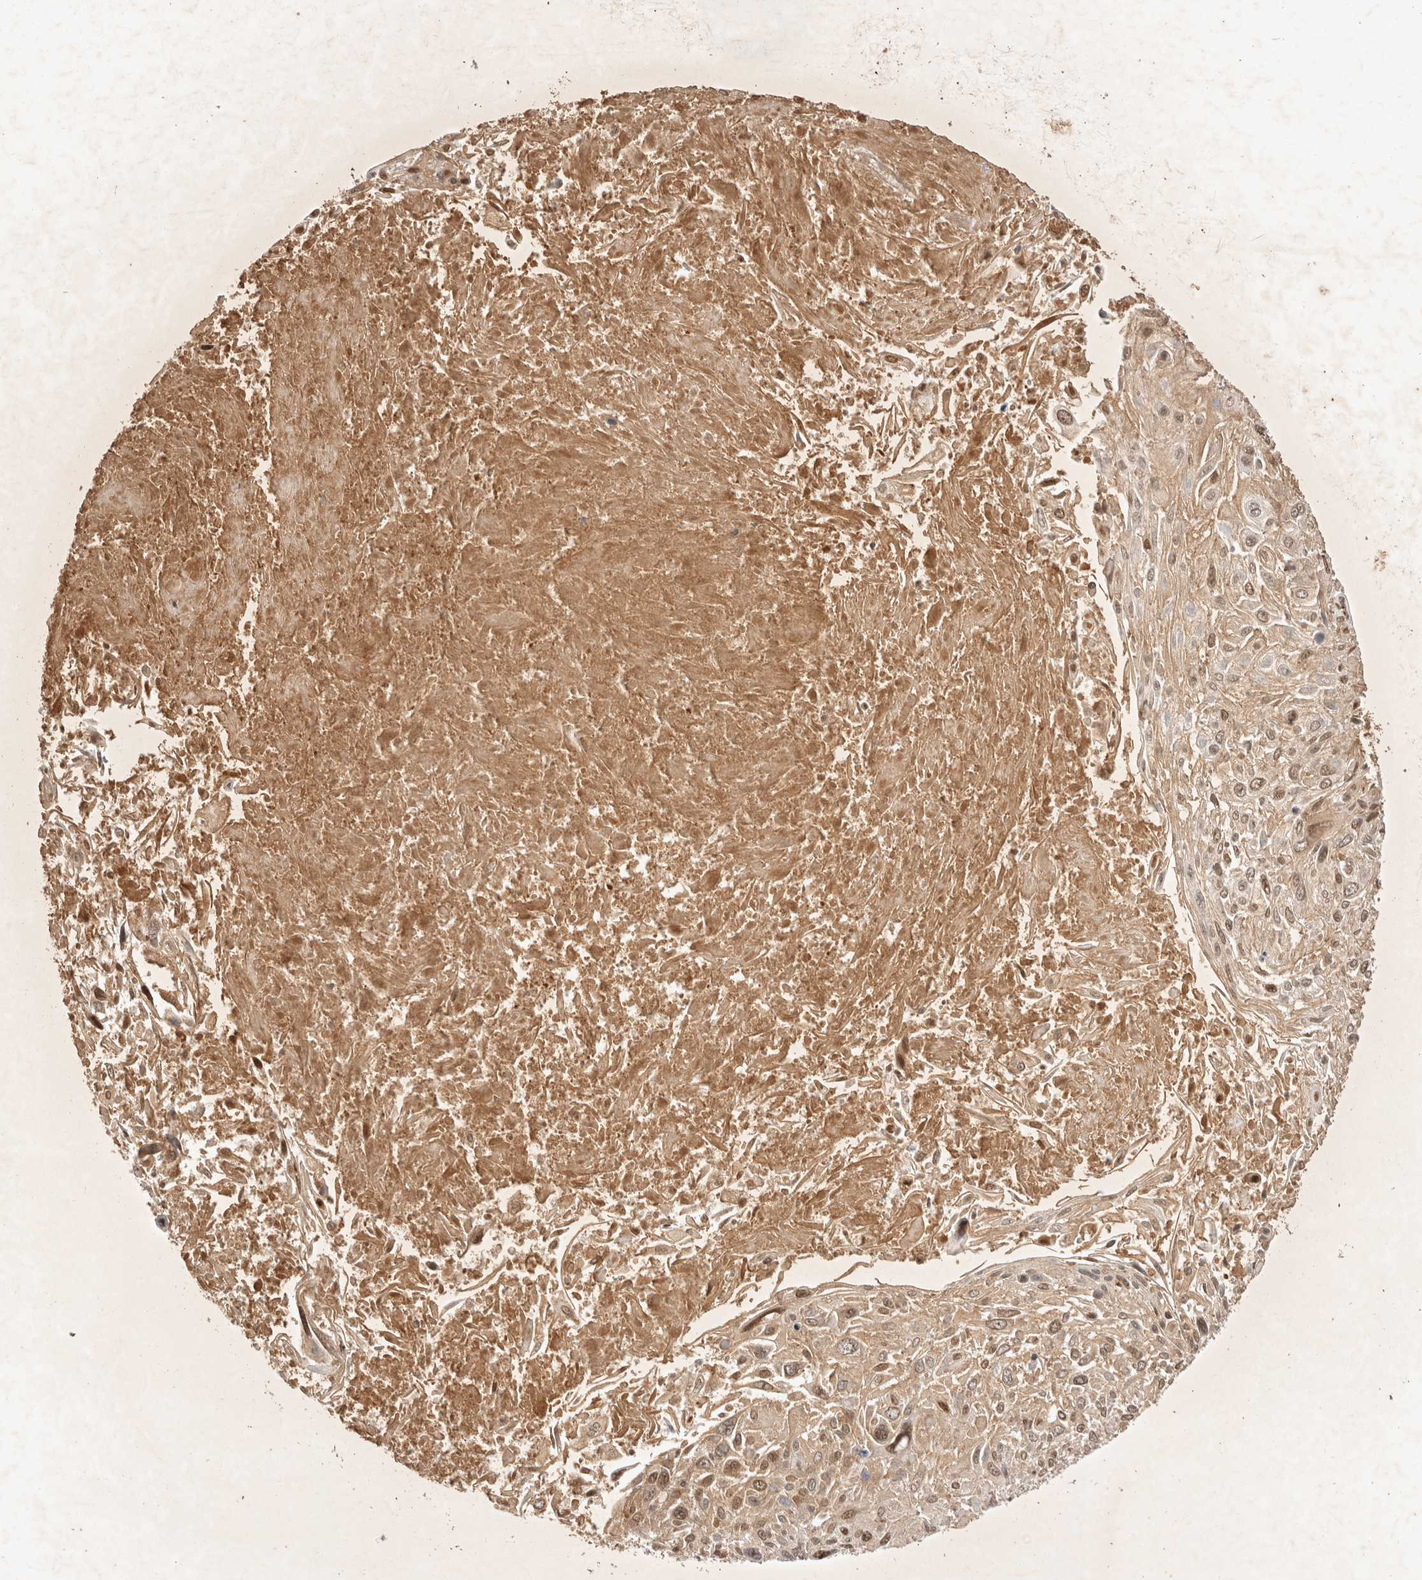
{"staining": {"intensity": "weak", "quantity": "25%-75%", "location": "nuclear"}, "tissue": "cervical cancer", "cell_type": "Tumor cells", "image_type": "cancer", "snomed": [{"axis": "morphology", "description": "Squamous cell carcinoma, NOS"}, {"axis": "topography", "description": "Cervix"}], "caption": "Weak nuclear protein expression is seen in about 25%-75% of tumor cells in cervical cancer. The staining was performed using DAB (3,3'-diaminobenzidine) to visualize the protein expression in brown, while the nuclei were stained in blue with hematoxylin (Magnification: 20x).", "gene": "YES1", "patient": {"sex": "female", "age": 51}}